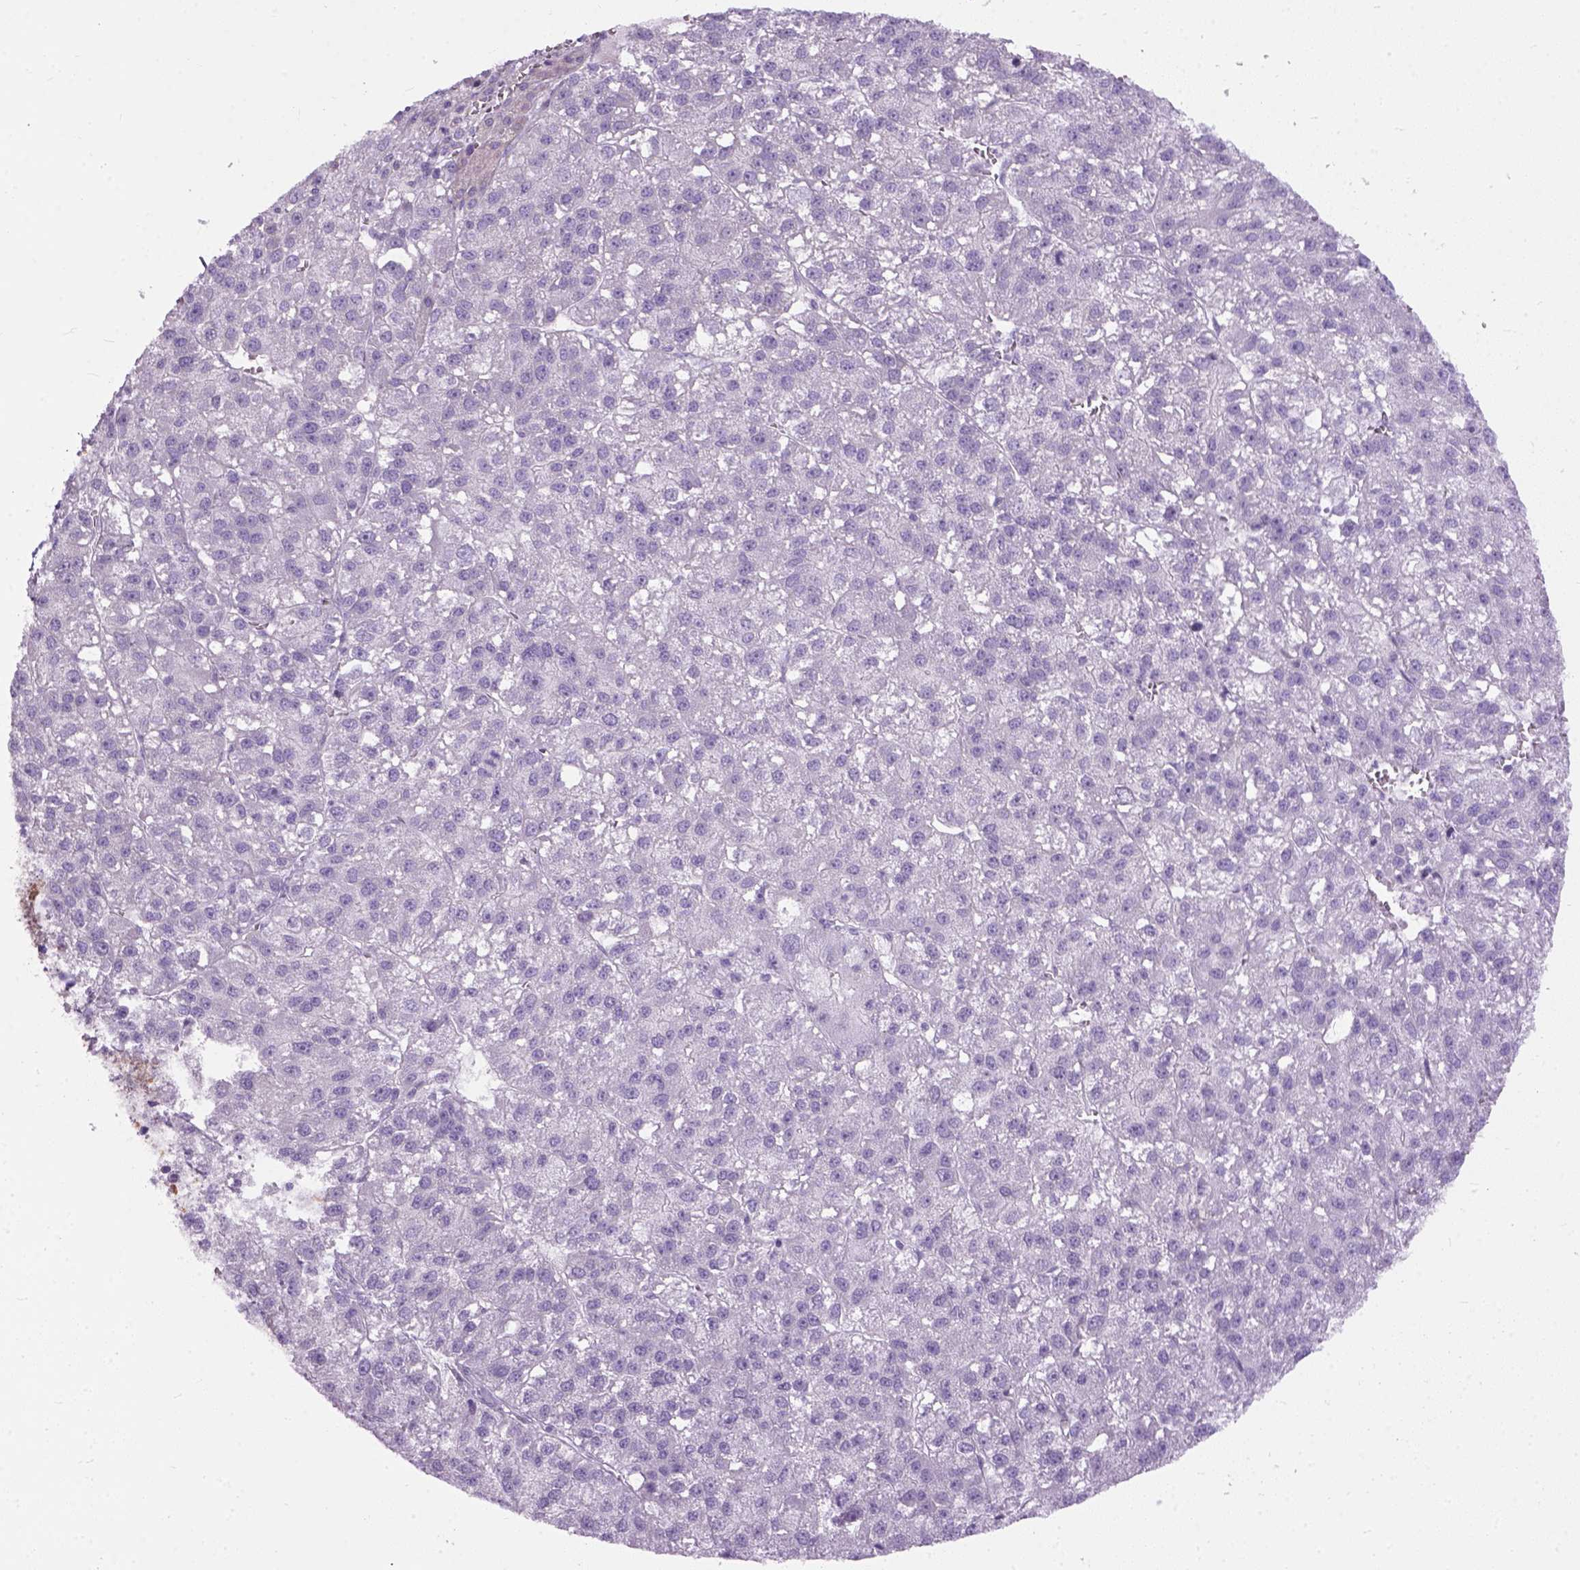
{"staining": {"intensity": "negative", "quantity": "none", "location": "none"}, "tissue": "liver cancer", "cell_type": "Tumor cells", "image_type": "cancer", "snomed": [{"axis": "morphology", "description": "Carcinoma, Hepatocellular, NOS"}, {"axis": "topography", "description": "Liver"}], "caption": "Photomicrograph shows no significant protein staining in tumor cells of liver cancer (hepatocellular carcinoma).", "gene": "AXDND1", "patient": {"sex": "female", "age": 70}}